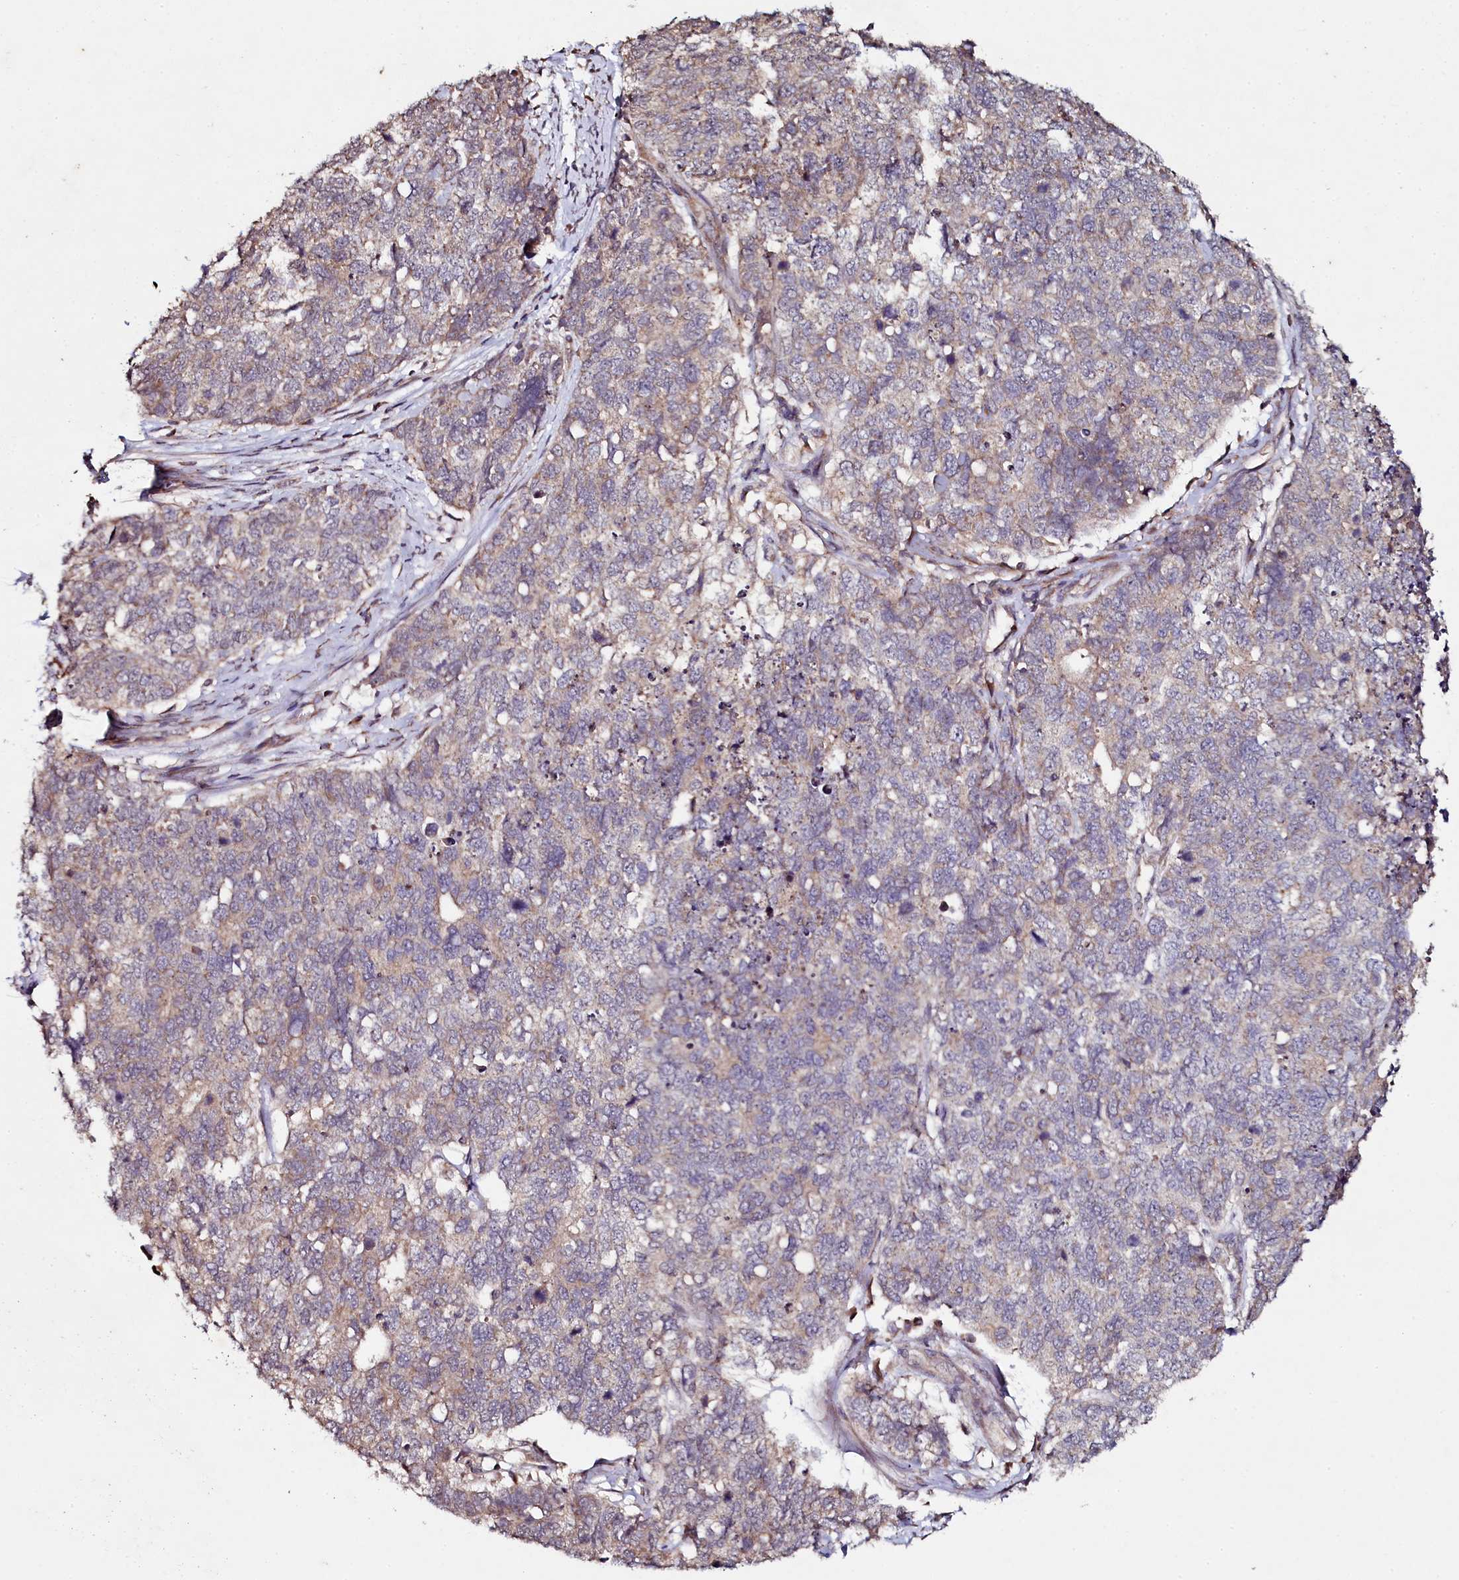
{"staining": {"intensity": "weak", "quantity": "25%-75%", "location": "cytoplasmic/membranous"}, "tissue": "cervical cancer", "cell_type": "Tumor cells", "image_type": "cancer", "snomed": [{"axis": "morphology", "description": "Squamous cell carcinoma, NOS"}, {"axis": "topography", "description": "Cervix"}], "caption": "Immunohistochemical staining of human cervical cancer (squamous cell carcinoma) displays low levels of weak cytoplasmic/membranous protein positivity in approximately 25%-75% of tumor cells.", "gene": "SEC24C", "patient": {"sex": "female", "age": 63}}